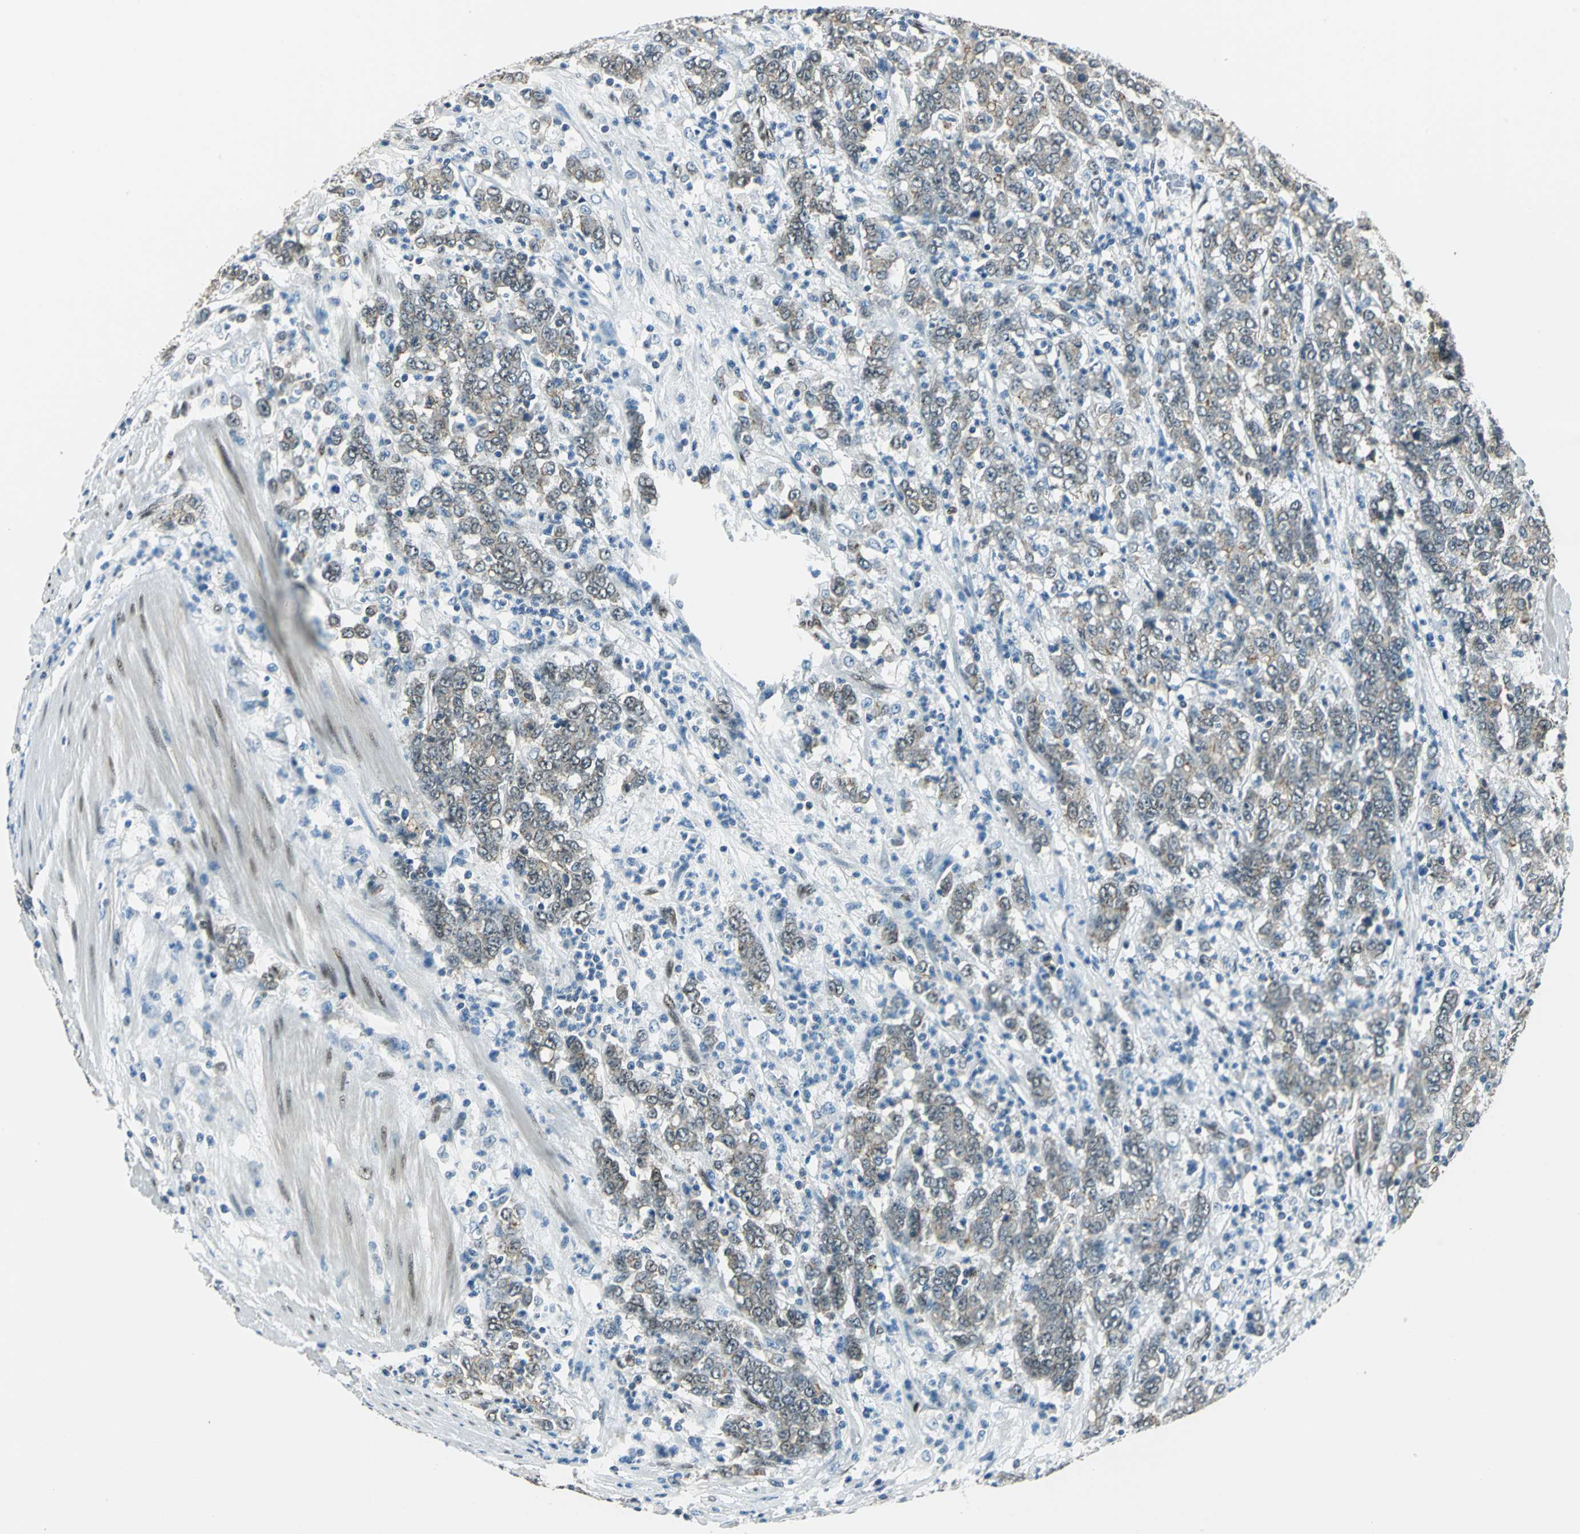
{"staining": {"intensity": "moderate", "quantity": ">75%", "location": "cytoplasmic/membranous"}, "tissue": "stomach cancer", "cell_type": "Tumor cells", "image_type": "cancer", "snomed": [{"axis": "morphology", "description": "Adenocarcinoma, NOS"}, {"axis": "topography", "description": "Stomach, lower"}], "caption": "Stomach cancer stained for a protein (brown) reveals moderate cytoplasmic/membranous positive staining in approximately >75% of tumor cells.", "gene": "NFIA", "patient": {"sex": "female", "age": 71}}